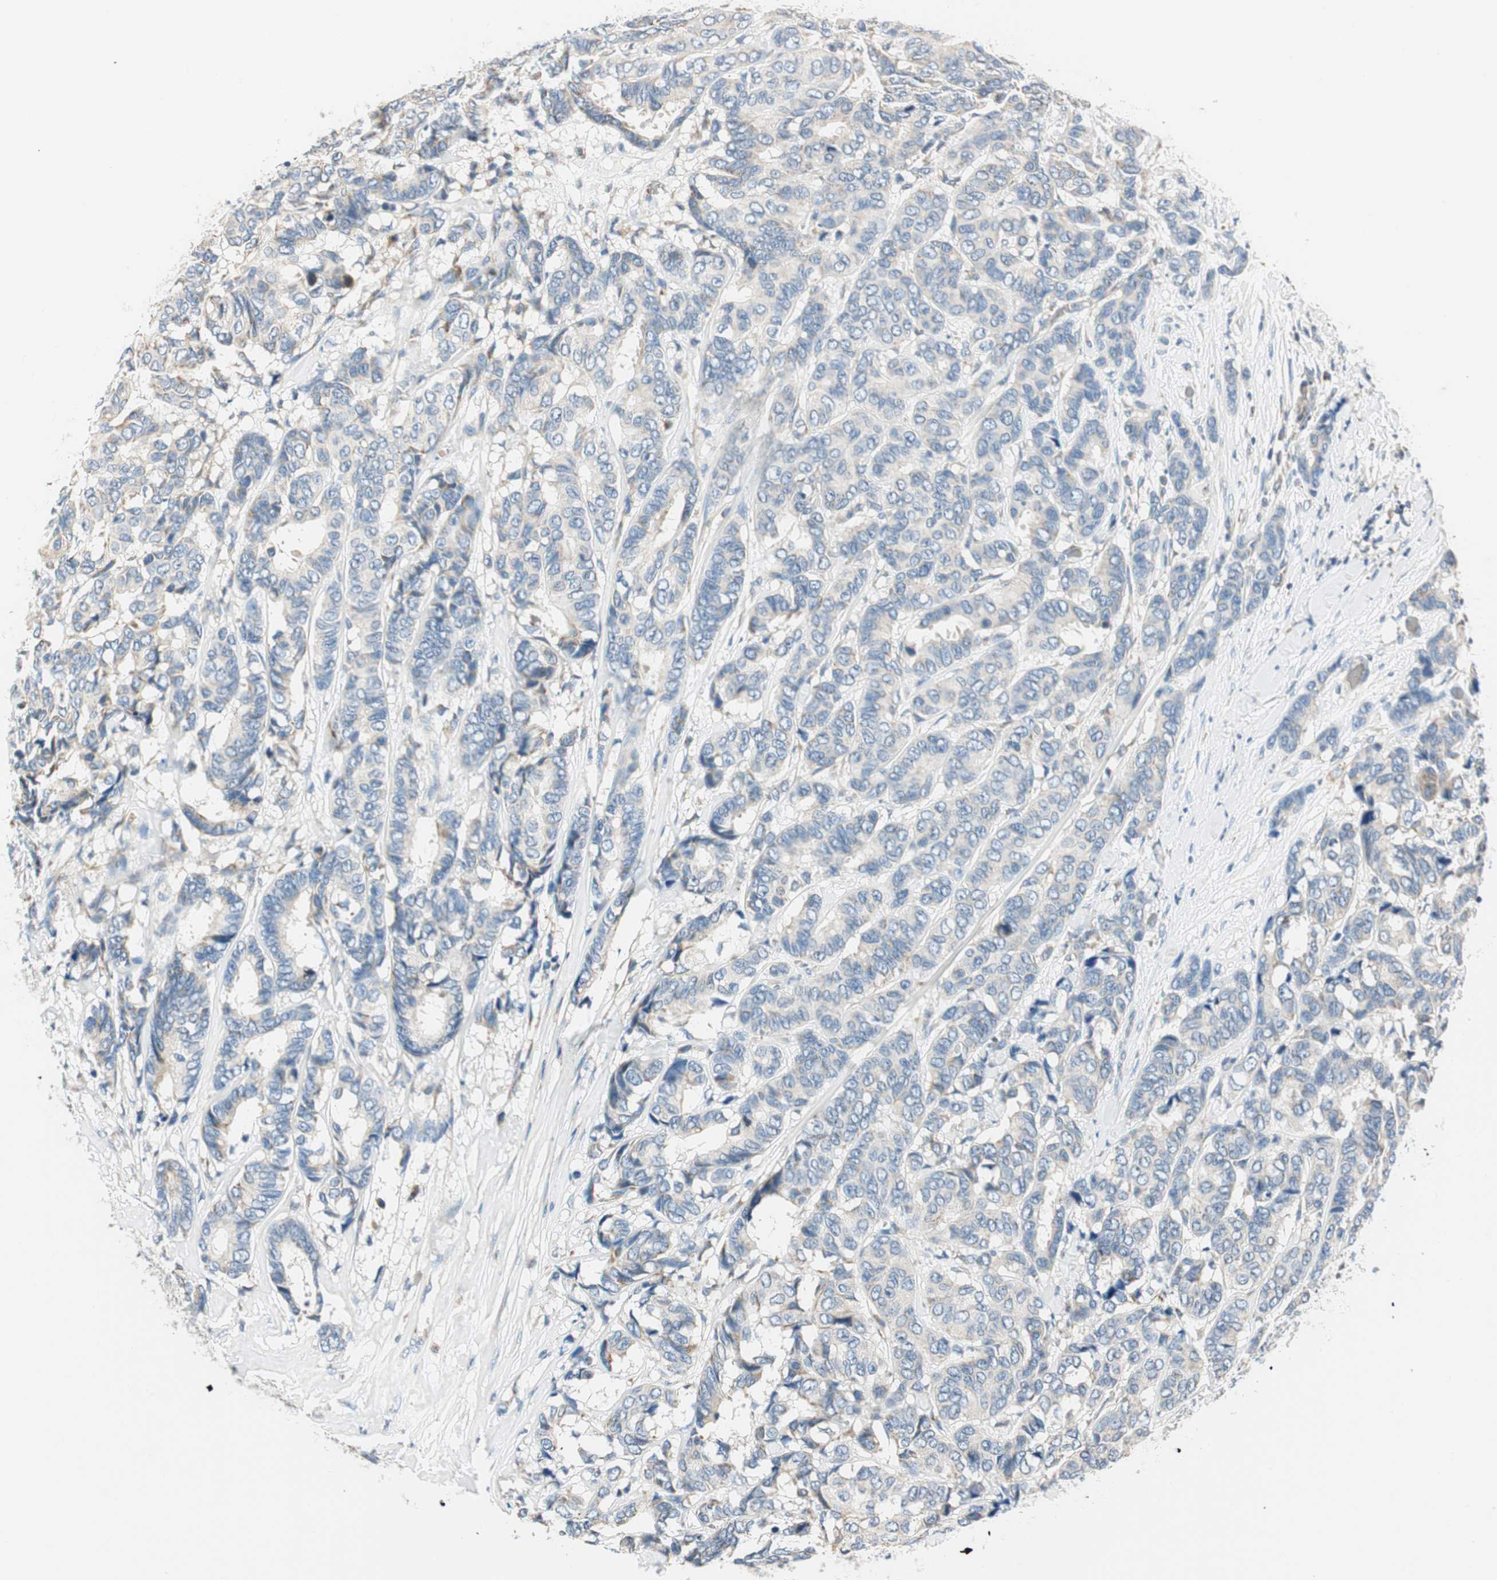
{"staining": {"intensity": "weak", "quantity": "<25%", "location": "cytoplasmic/membranous"}, "tissue": "breast cancer", "cell_type": "Tumor cells", "image_type": "cancer", "snomed": [{"axis": "morphology", "description": "Duct carcinoma"}, {"axis": "topography", "description": "Breast"}], "caption": "Immunohistochemical staining of breast intraductal carcinoma reveals no significant expression in tumor cells. (DAB immunohistochemistry visualized using brightfield microscopy, high magnification).", "gene": "RORB", "patient": {"sex": "female", "age": 87}}